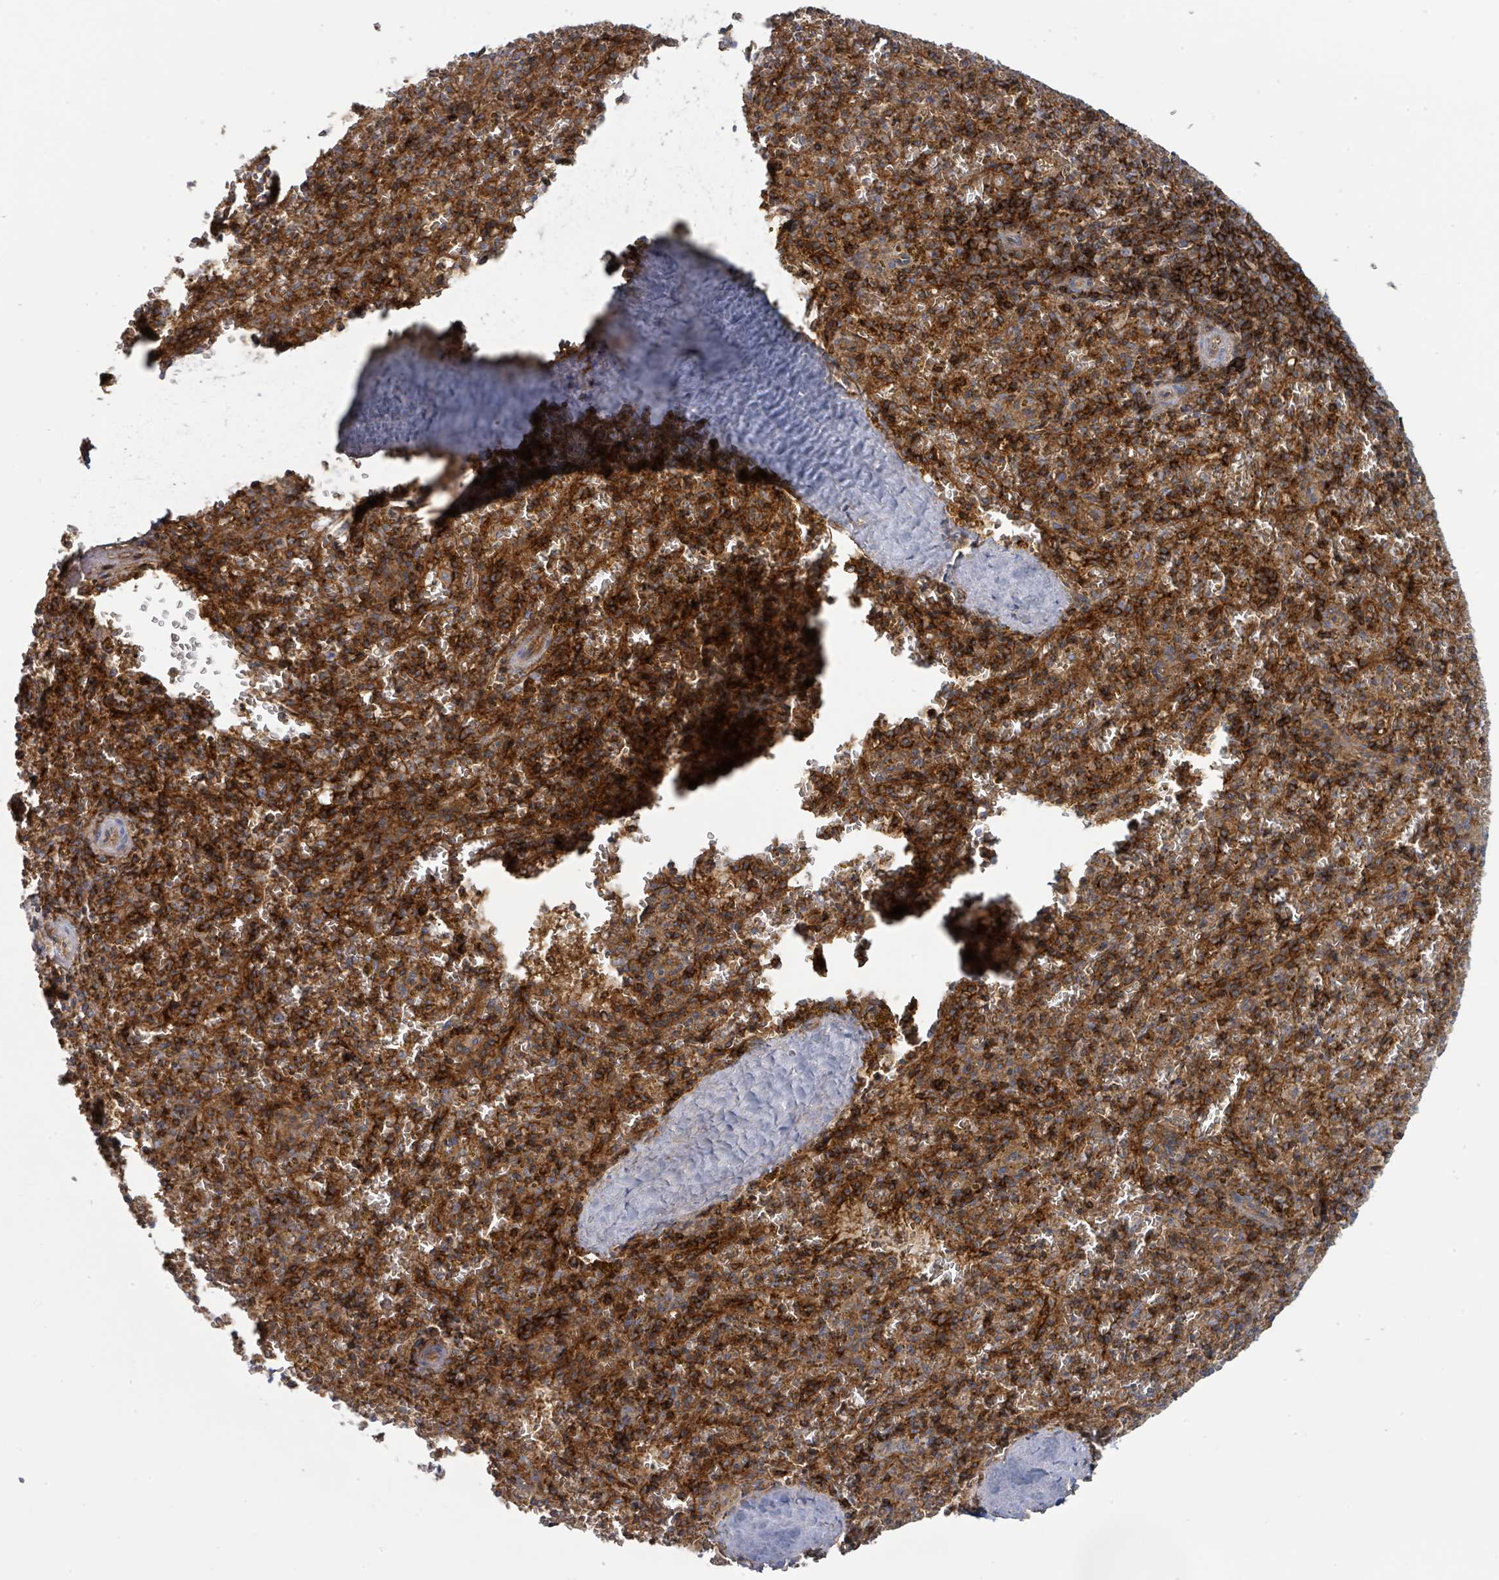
{"staining": {"intensity": "strong", "quantity": "25%-75%", "location": "cytoplasmic/membranous"}, "tissue": "spleen", "cell_type": "Cells in red pulp", "image_type": "normal", "snomed": [{"axis": "morphology", "description": "Normal tissue, NOS"}, {"axis": "topography", "description": "Spleen"}], "caption": "A brown stain highlights strong cytoplasmic/membranous expression of a protein in cells in red pulp of unremarkable spleen. The staining was performed using DAB to visualize the protein expression in brown, while the nuclei were stained in blue with hematoxylin (Magnification: 20x).", "gene": "TNFRSF14", "patient": {"sex": "male", "age": 57}}